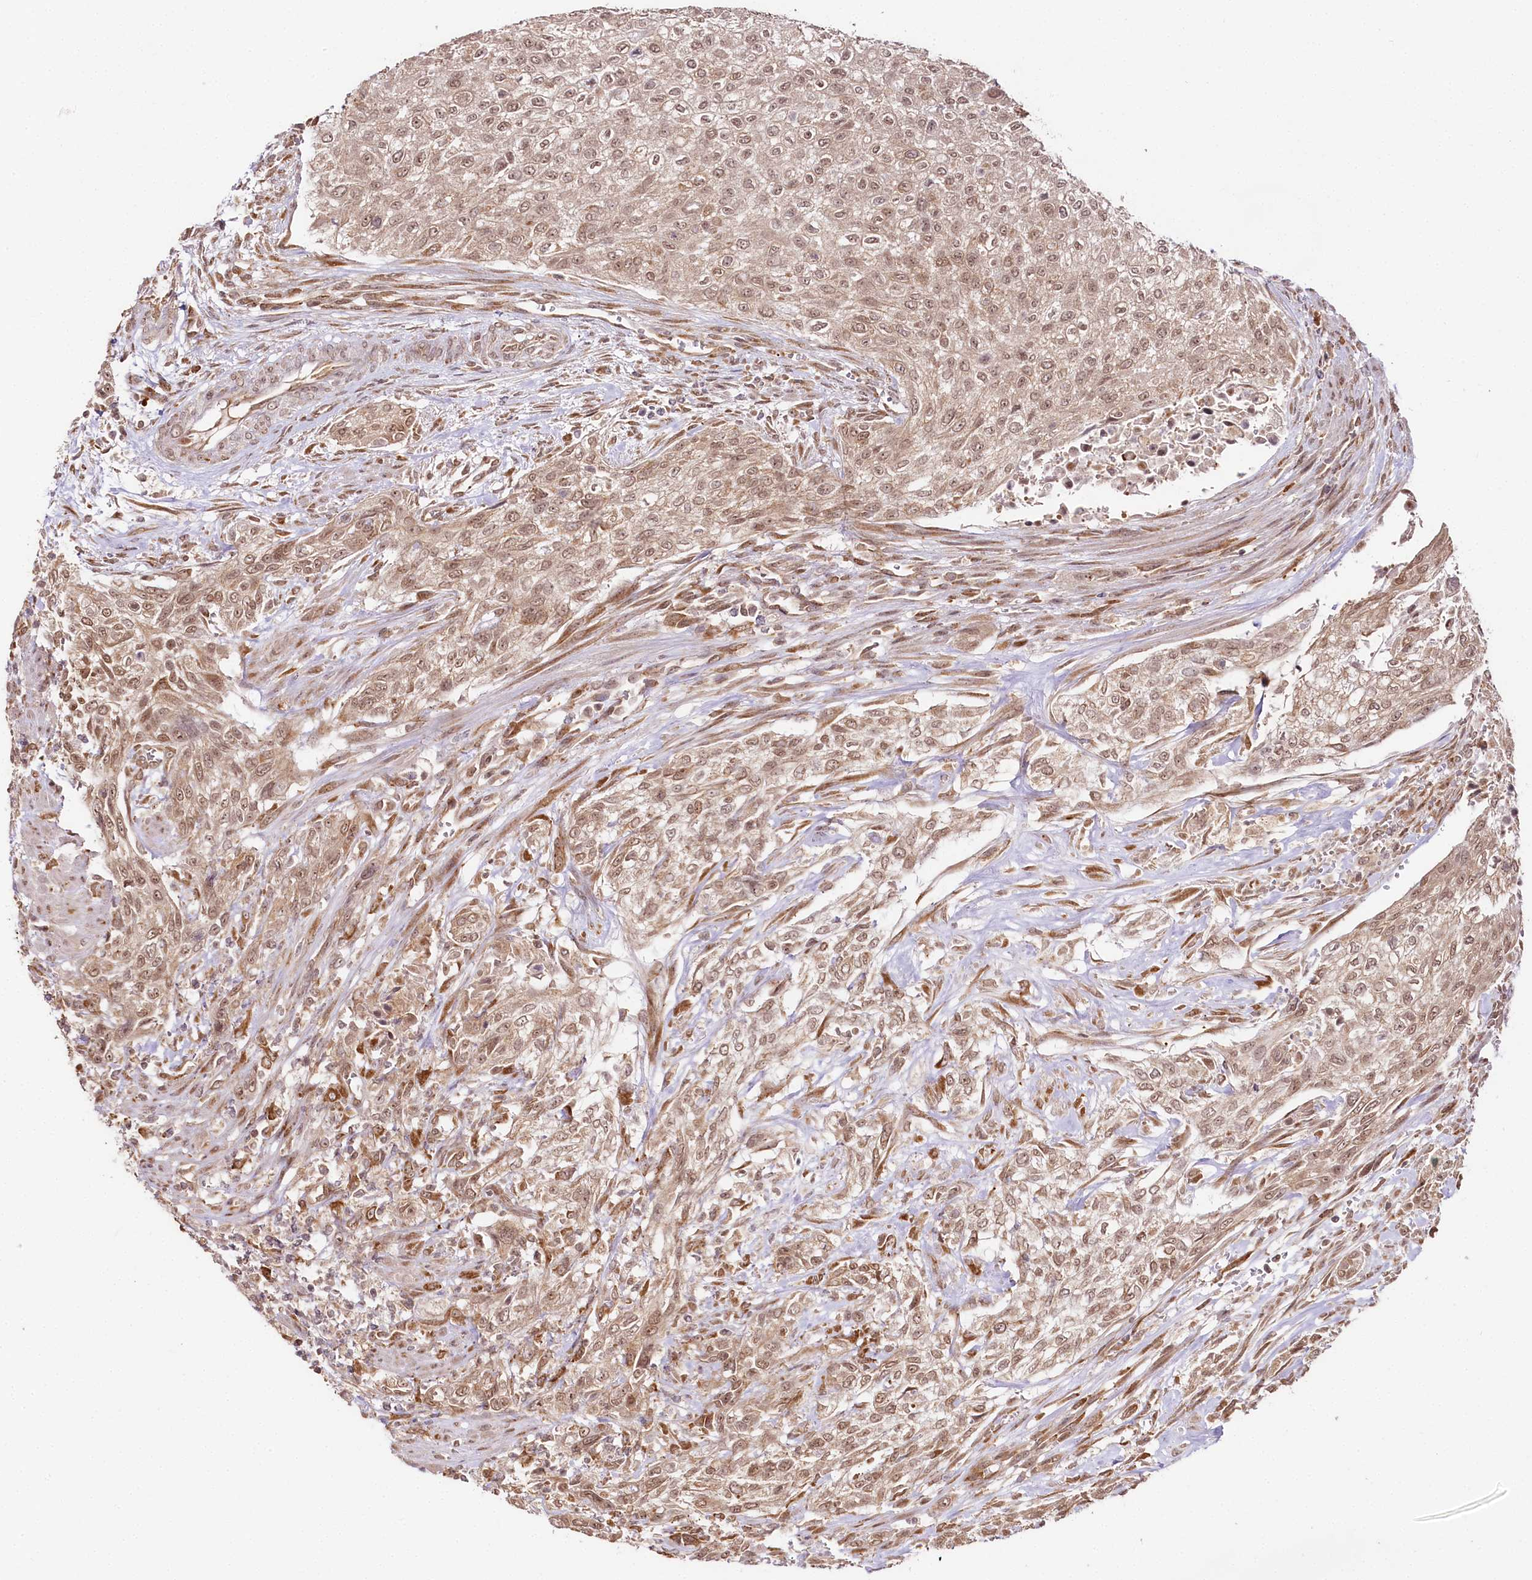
{"staining": {"intensity": "moderate", "quantity": ">75%", "location": "nuclear"}, "tissue": "urothelial cancer", "cell_type": "Tumor cells", "image_type": "cancer", "snomed": [{"axis": "morphology", "description": "Urothelial carcinoma, High grade"}, {"axis": "topography", "description": "Urinary bladder"}], "caption": "Immunohistochemistry (DAB) staining of human urothelial carcinoma (high-grade) shows moderate nuclear protein staining in about >75% of tumor cells. The protein of interest is stained brown, and the nuclei are stained in blue (DAB (3,3'-diaminobenzidine) IHC with brightfield microscopy, high magnification).", "gene": "ENSG00000144785", "patient": {"sex": "male", "age": 35}}